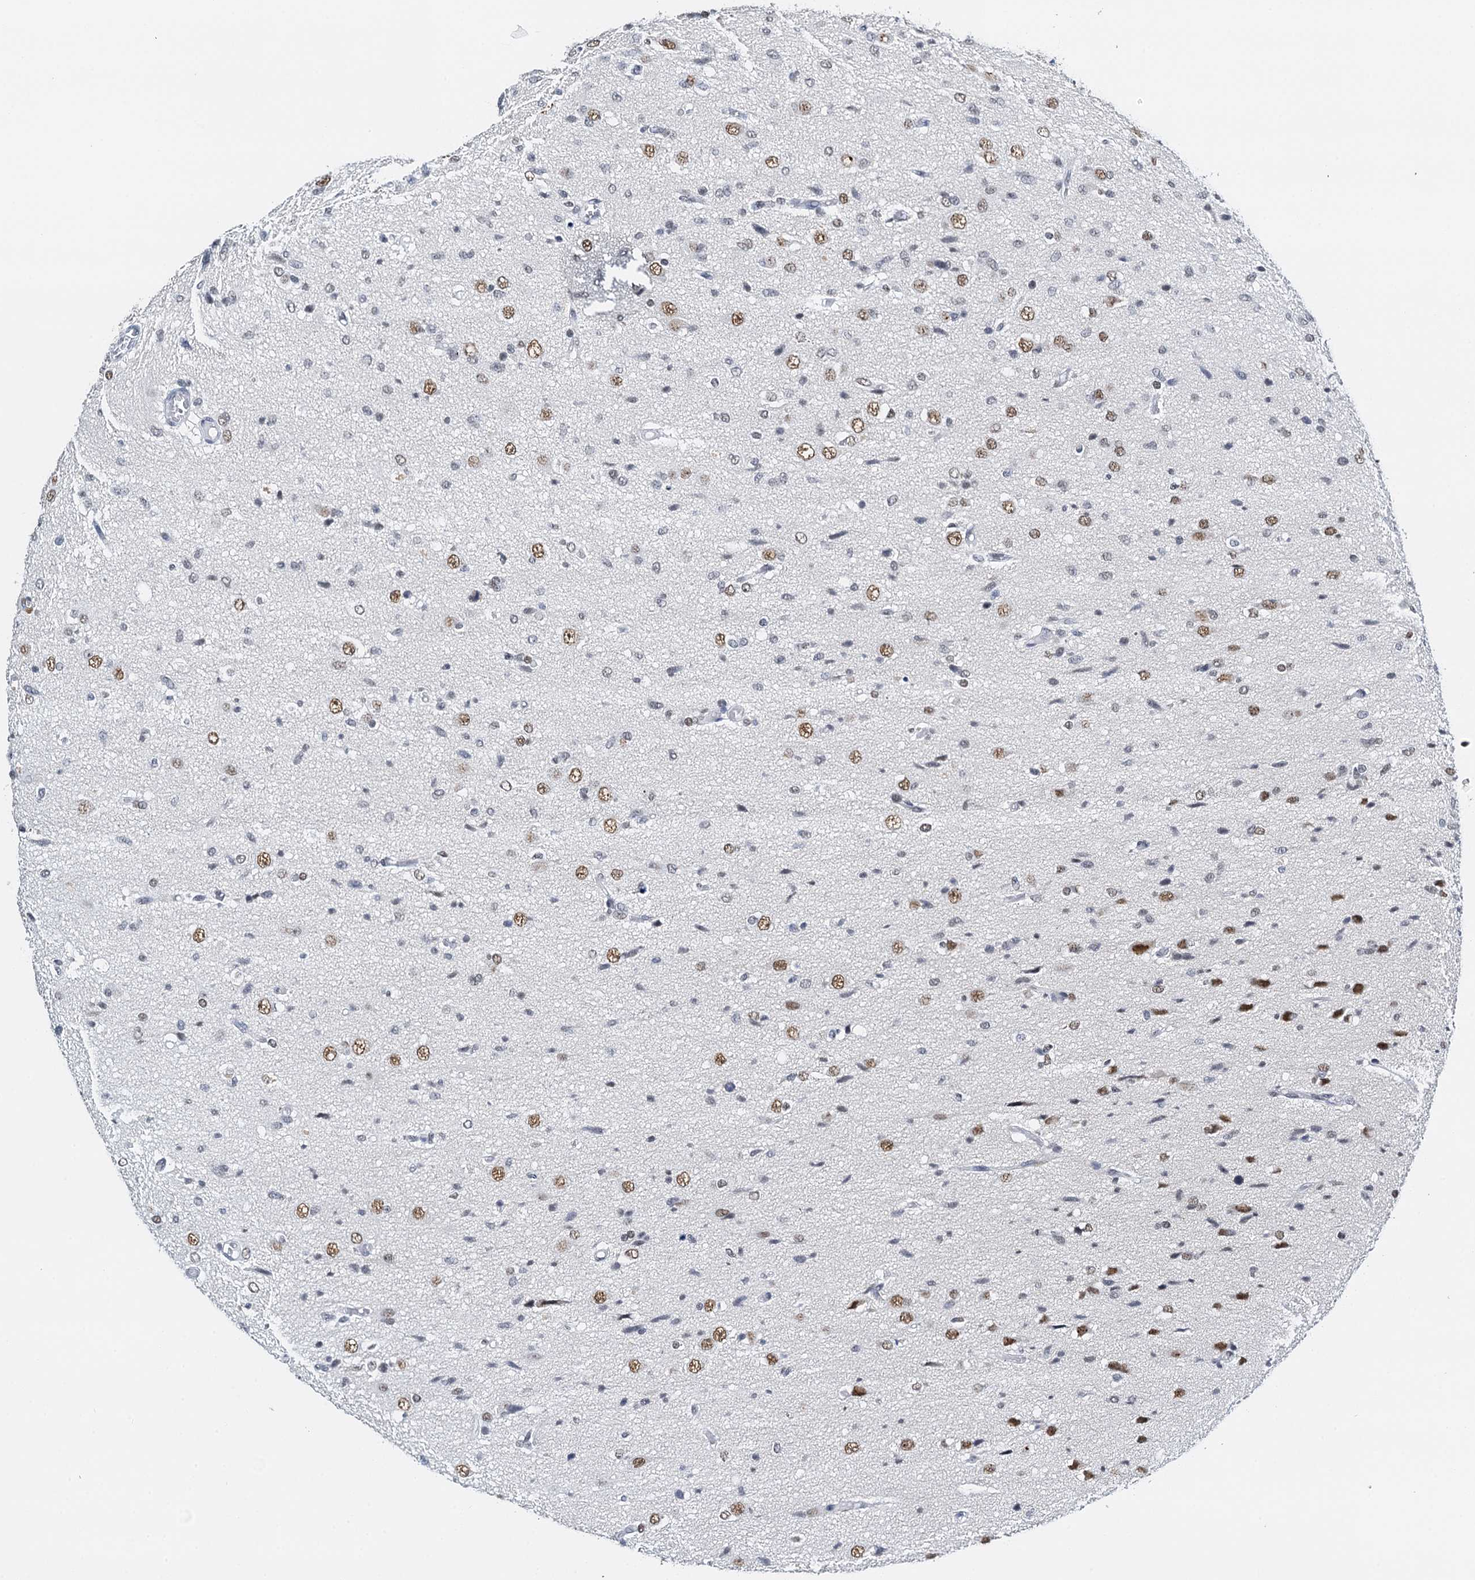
{"staining": {"intensity": "negative", "quantity": "none", "location": "none"}, "tissue": "glioma", "cell_type": "Tumor cells", "image_type": "cancer", "snomed": [{"axis": "morphology", "description": "Glioma, malignant, High grade"}, {"axis": "topography", "description": "Brain"}], "caption": "Image shows no protein expression in tumor cells of glioma tissue.", "gene": "SLTM", "patient": {"sex": "female", "age": 59}}